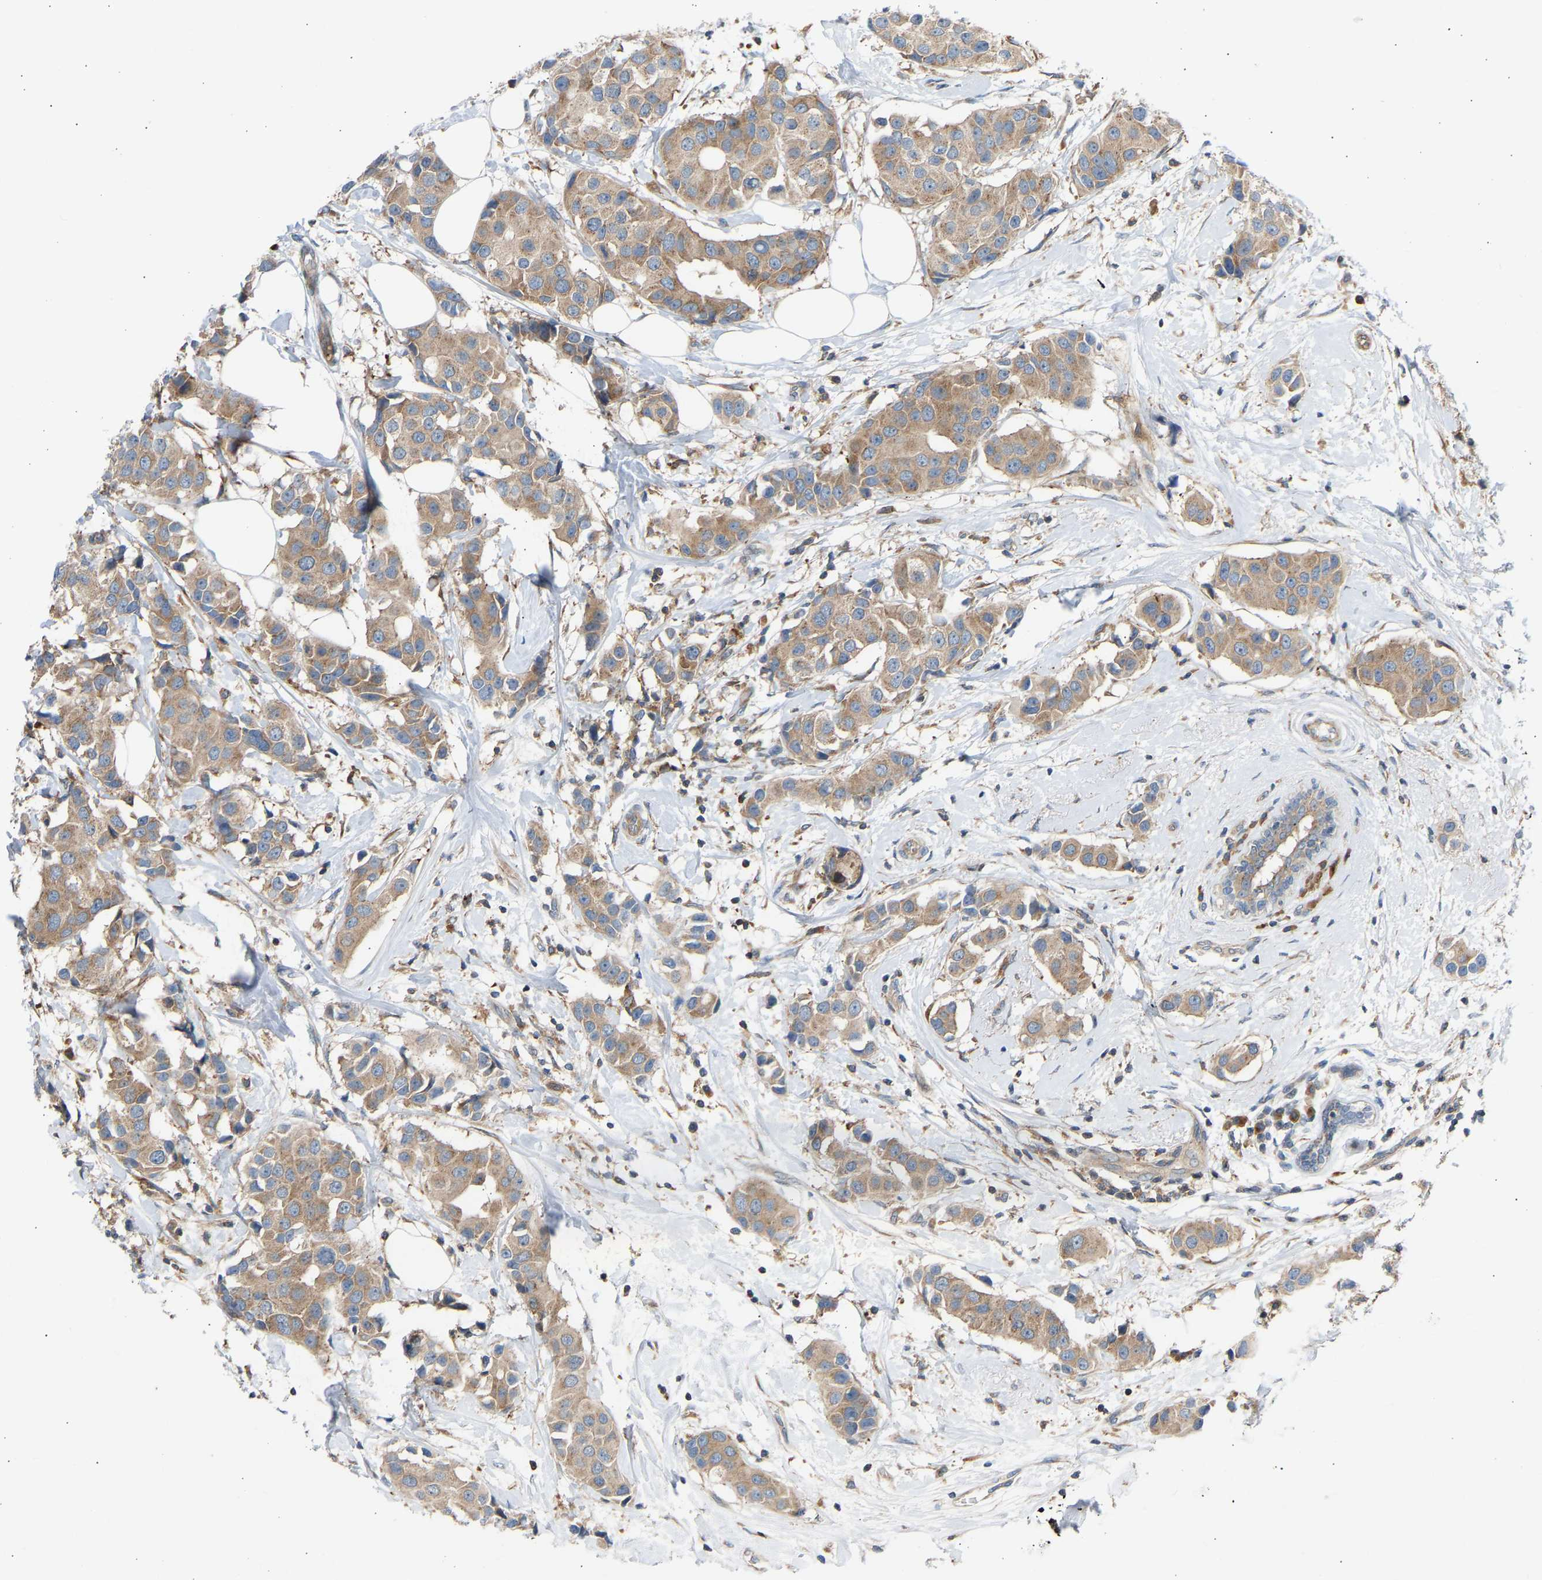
{"staining": {"intensity": "moderate", "quantity": ">75%", "location": "cytoplasmic/membranous"}, "tissue": "breast cancer", "cell_type": "Tumor cells", "image_type": "cancer", "snomed": [{"axis": "morphology", "description": "Normal tissue, NOS"}, {"axis": "morphology", "description": "Duct carcinoma"}, {"axis": "topography", "description": "Breast"}], "caption": "Immunohistochemical staining of human breast cancer shows moderate cytoplasmic/membranous protein expression in about >75% of tumor cells.", "gene": "GCN1", "patient": {"sex": "female", "age": 39}}